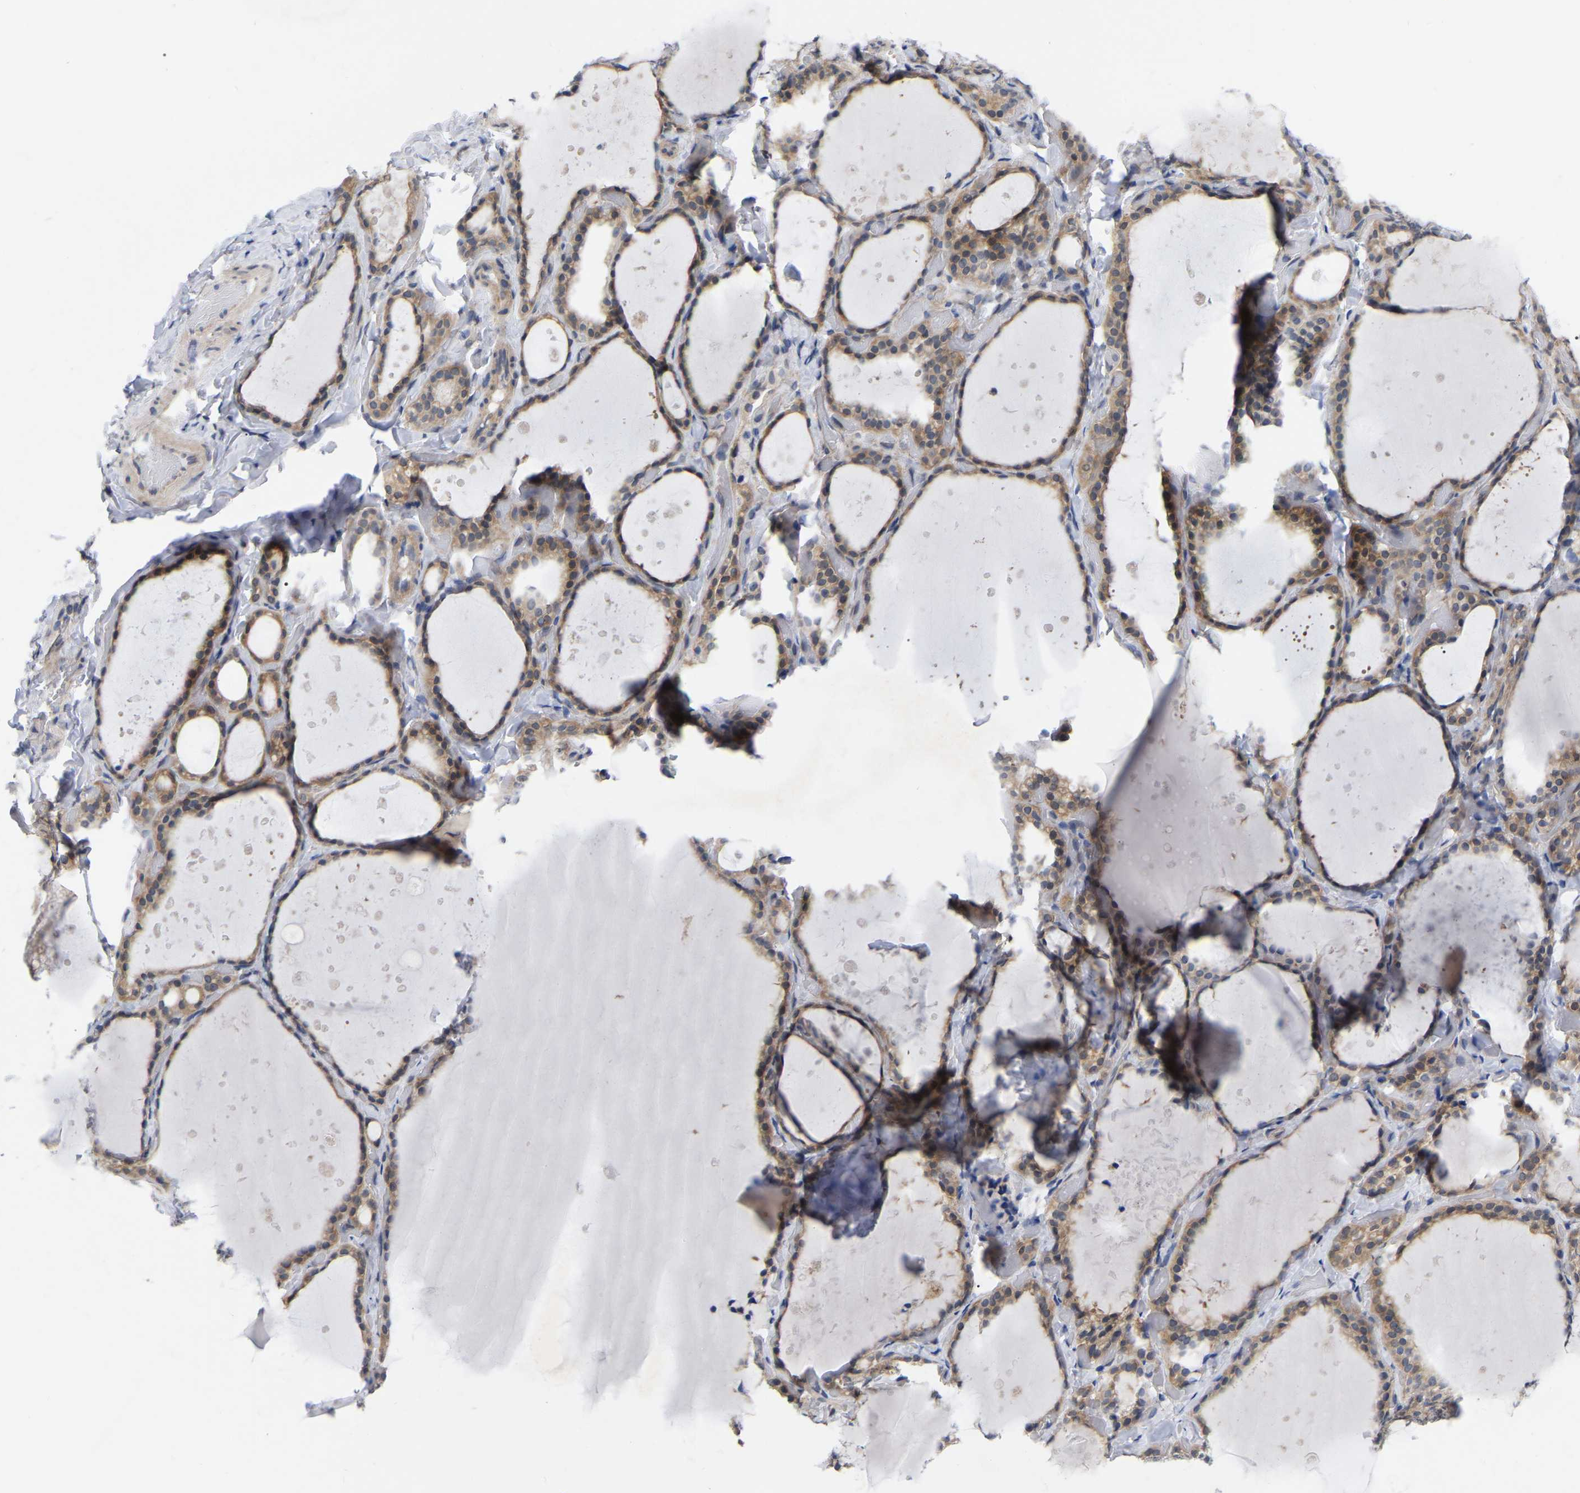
{"staining": {"intensity": "weak", "quantity": ">75%", "location": "cytoplasmic/membranous"}, "tissue": "thyroid gland", "cell_type": "Glandular cells", "image_type": "normal", "snomed": [{"axis": "morphology", "description": "Normal tissue, NOS"}, {"axis": "topography", "description": "Thyroid gland"}], "caption": "This photomicrograph demonstrates immunohistochemistry (IHC) staining of normal human thyroid gland, with low weak cytoplasmic/membranous expression in approximately >75% of glandular cells.", "gene": "UBE4B", "patient": {"sex": "female", "age": 44}}